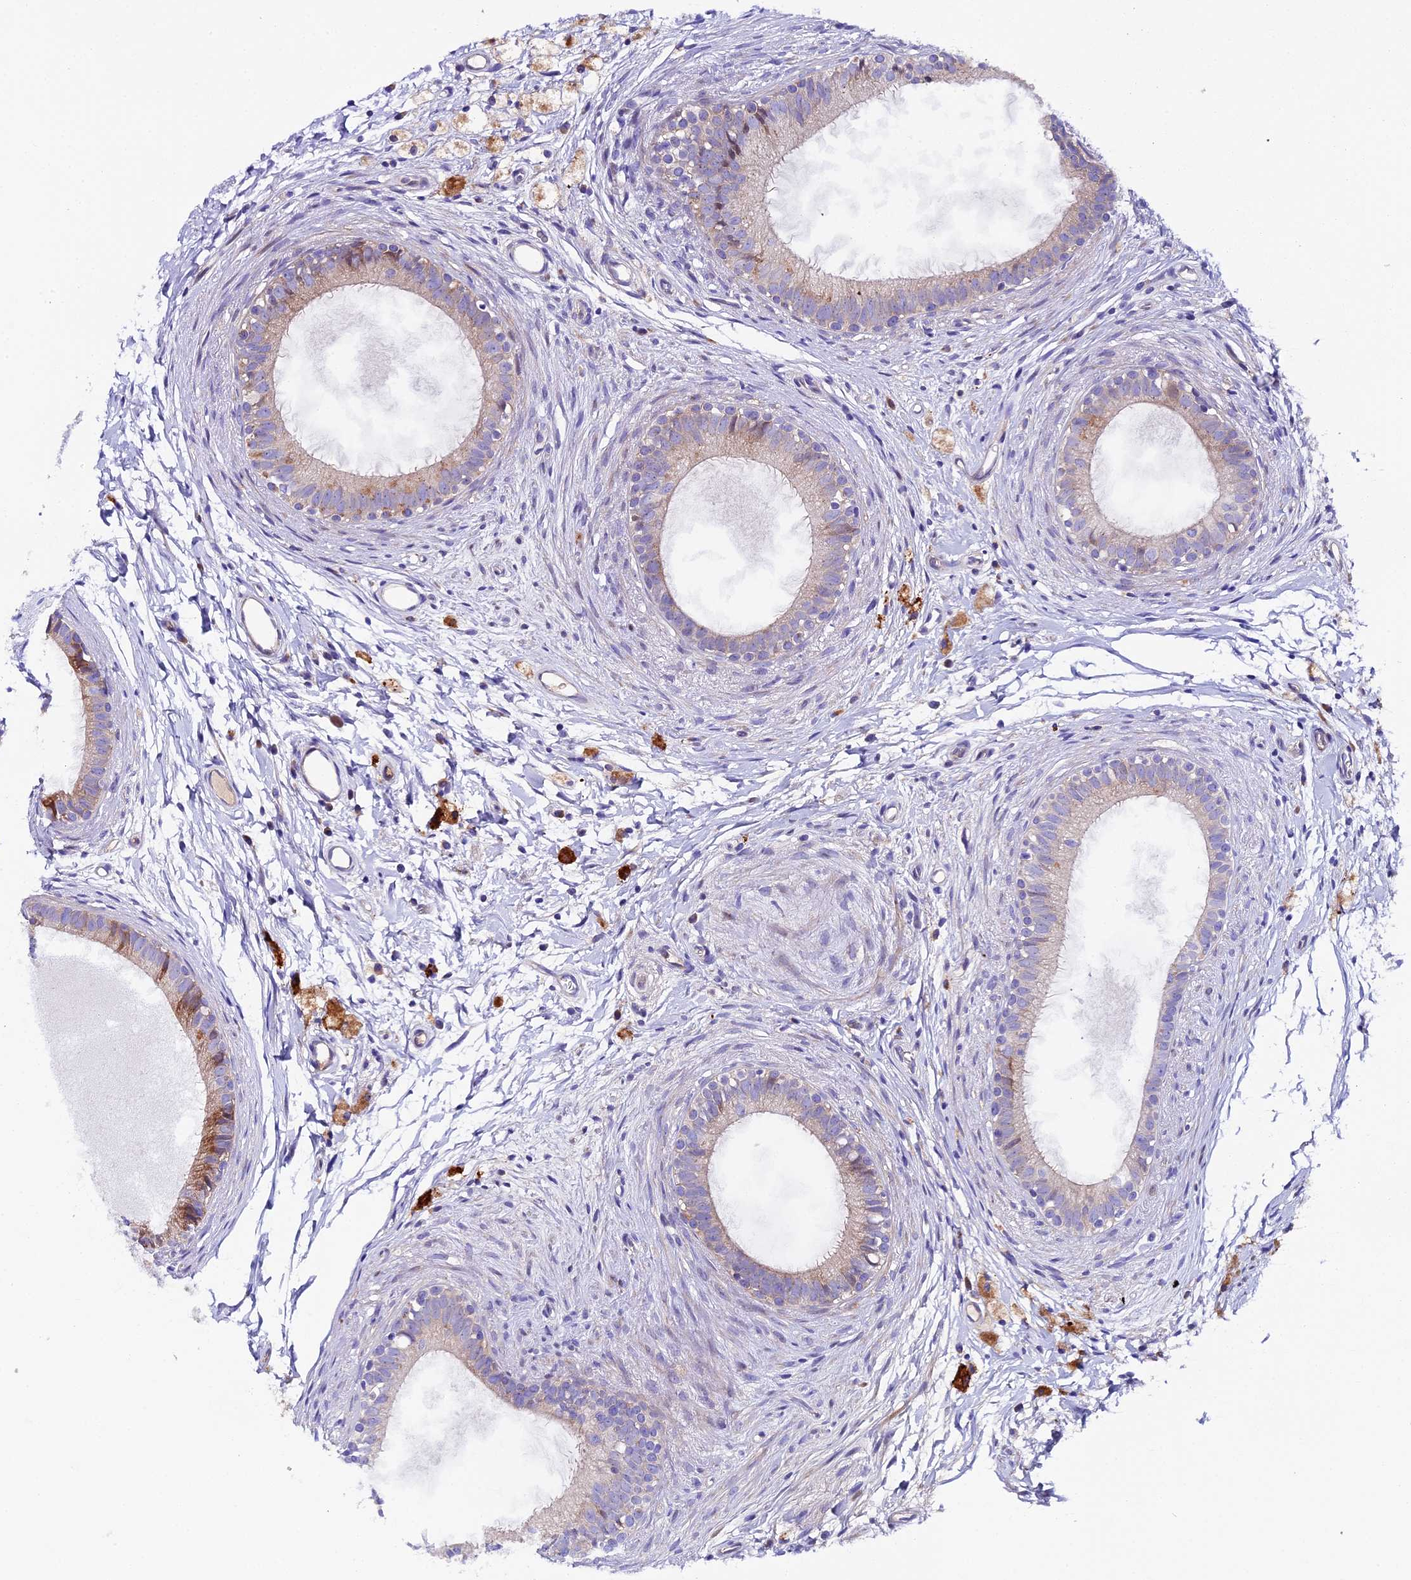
{"staining": {"intensity": "moderate", "quantity": "25%-75%", "location": "cytoplasmic/membranous"}, "tissue": "epididymis", "cell_type": "Glandular cells", "image_type": "normal", "snomed": [{"axis": "morphology", "description": "Normal tissue, NOS"}, {"axis": "topography", "description": "Epididymis"}], "caption": "IHC of benign epididymis demonstrates medium levels of moderate cytoplasmic/membranous staining in approximately 25%-75% of glandular cells.", "gene": "PIGU", "patient": {"sex": "male", "age": 80}}